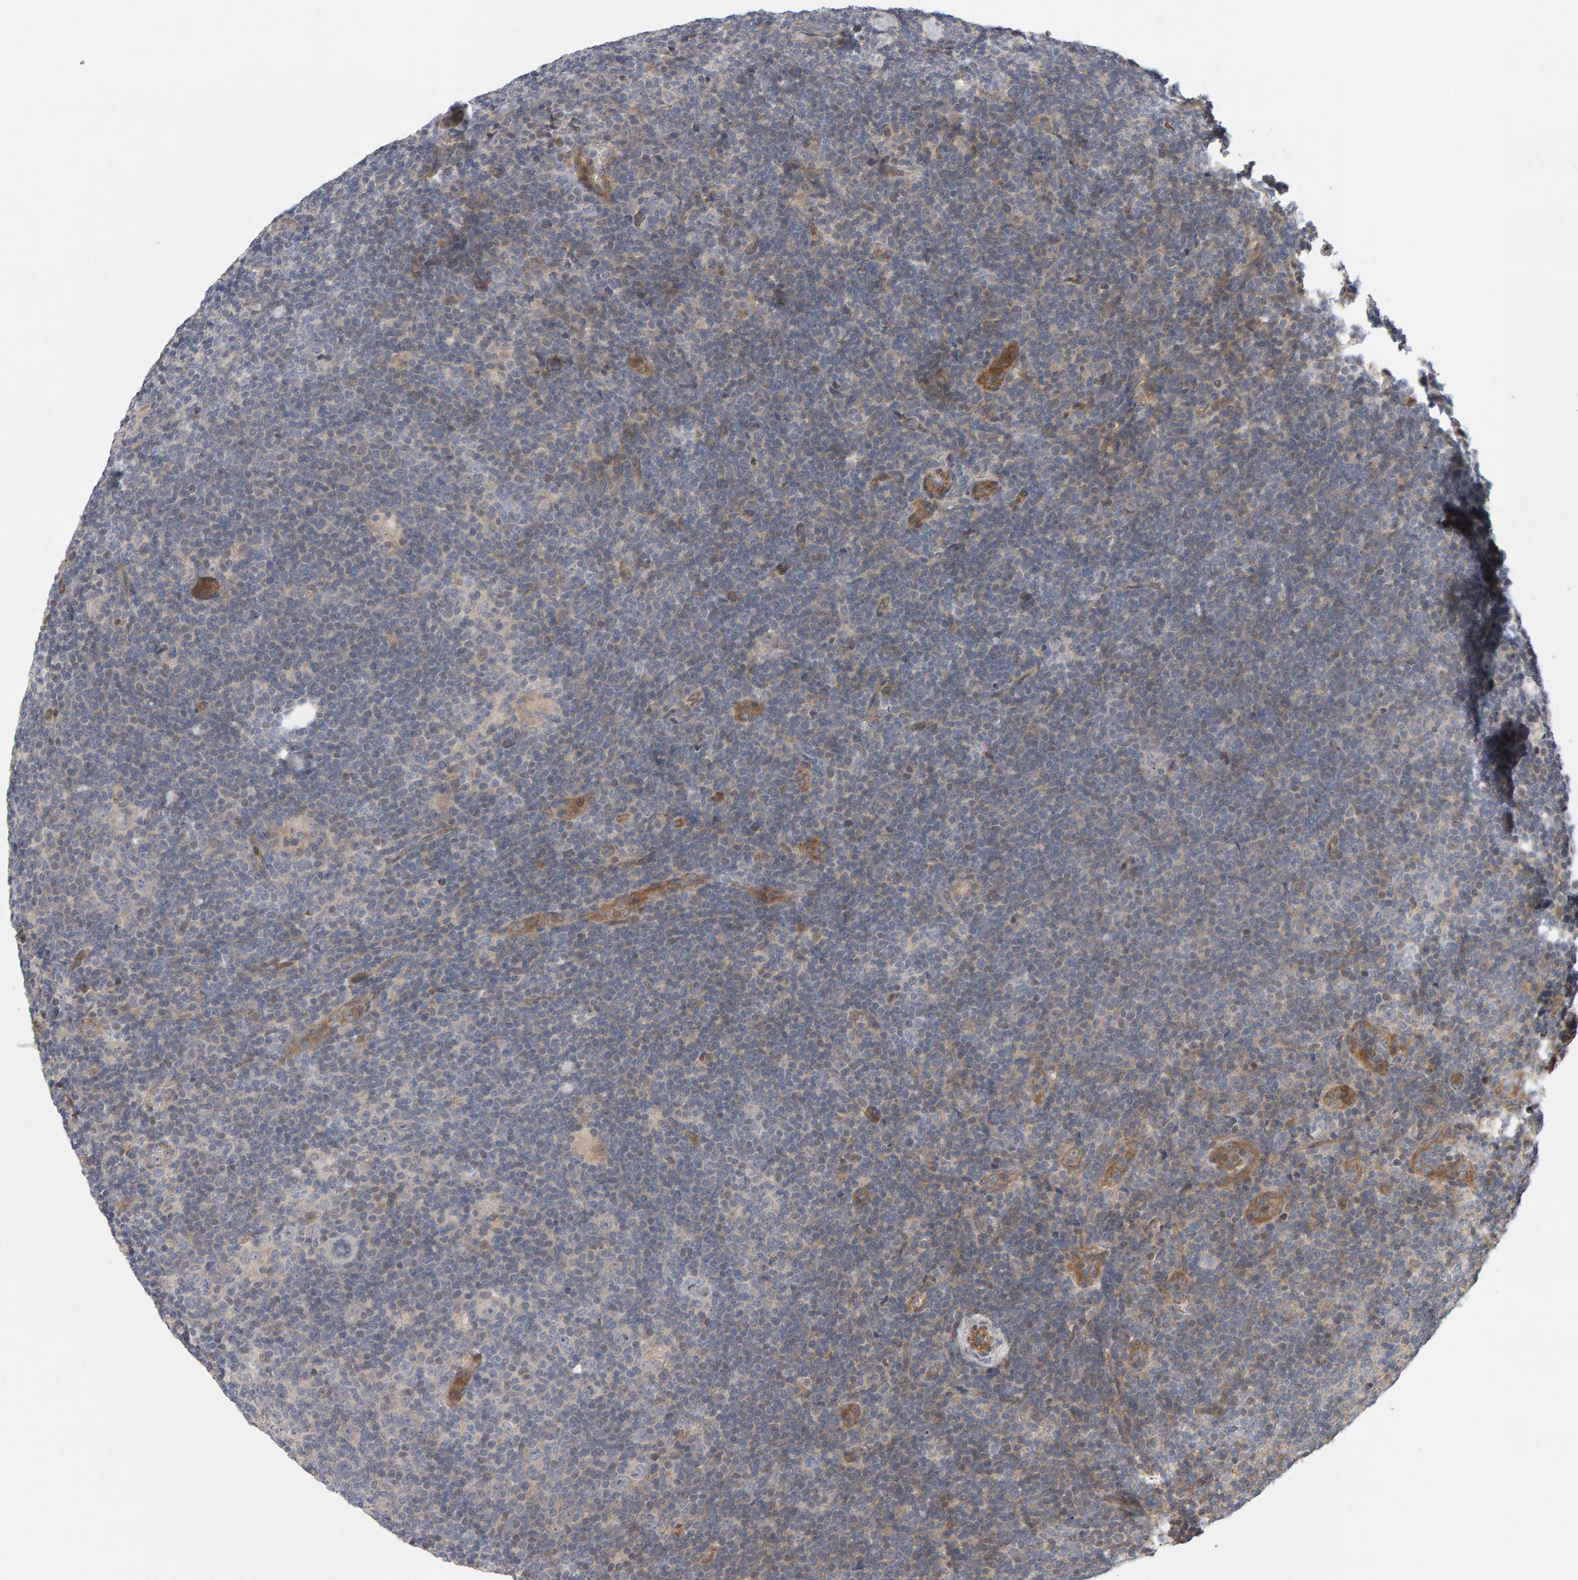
{"staining": {"intensity": "negative", "quantity": "none", "location": "none"}, "tissue": "lymphoma", "cell_type": "Tumor cells", "image_type": "cancer", "snomed": [{"axis": "morphology", "description": "Hodgkin's disease, NOS"}, {"axis": "topography", "description": "Lymph node"}], "caption": "An image of lymphoma stained for a protein demonstrates no brown staining in tumor cells.", "gene": "LZTS1", "patient": {"sex": "female", "age": 57}}